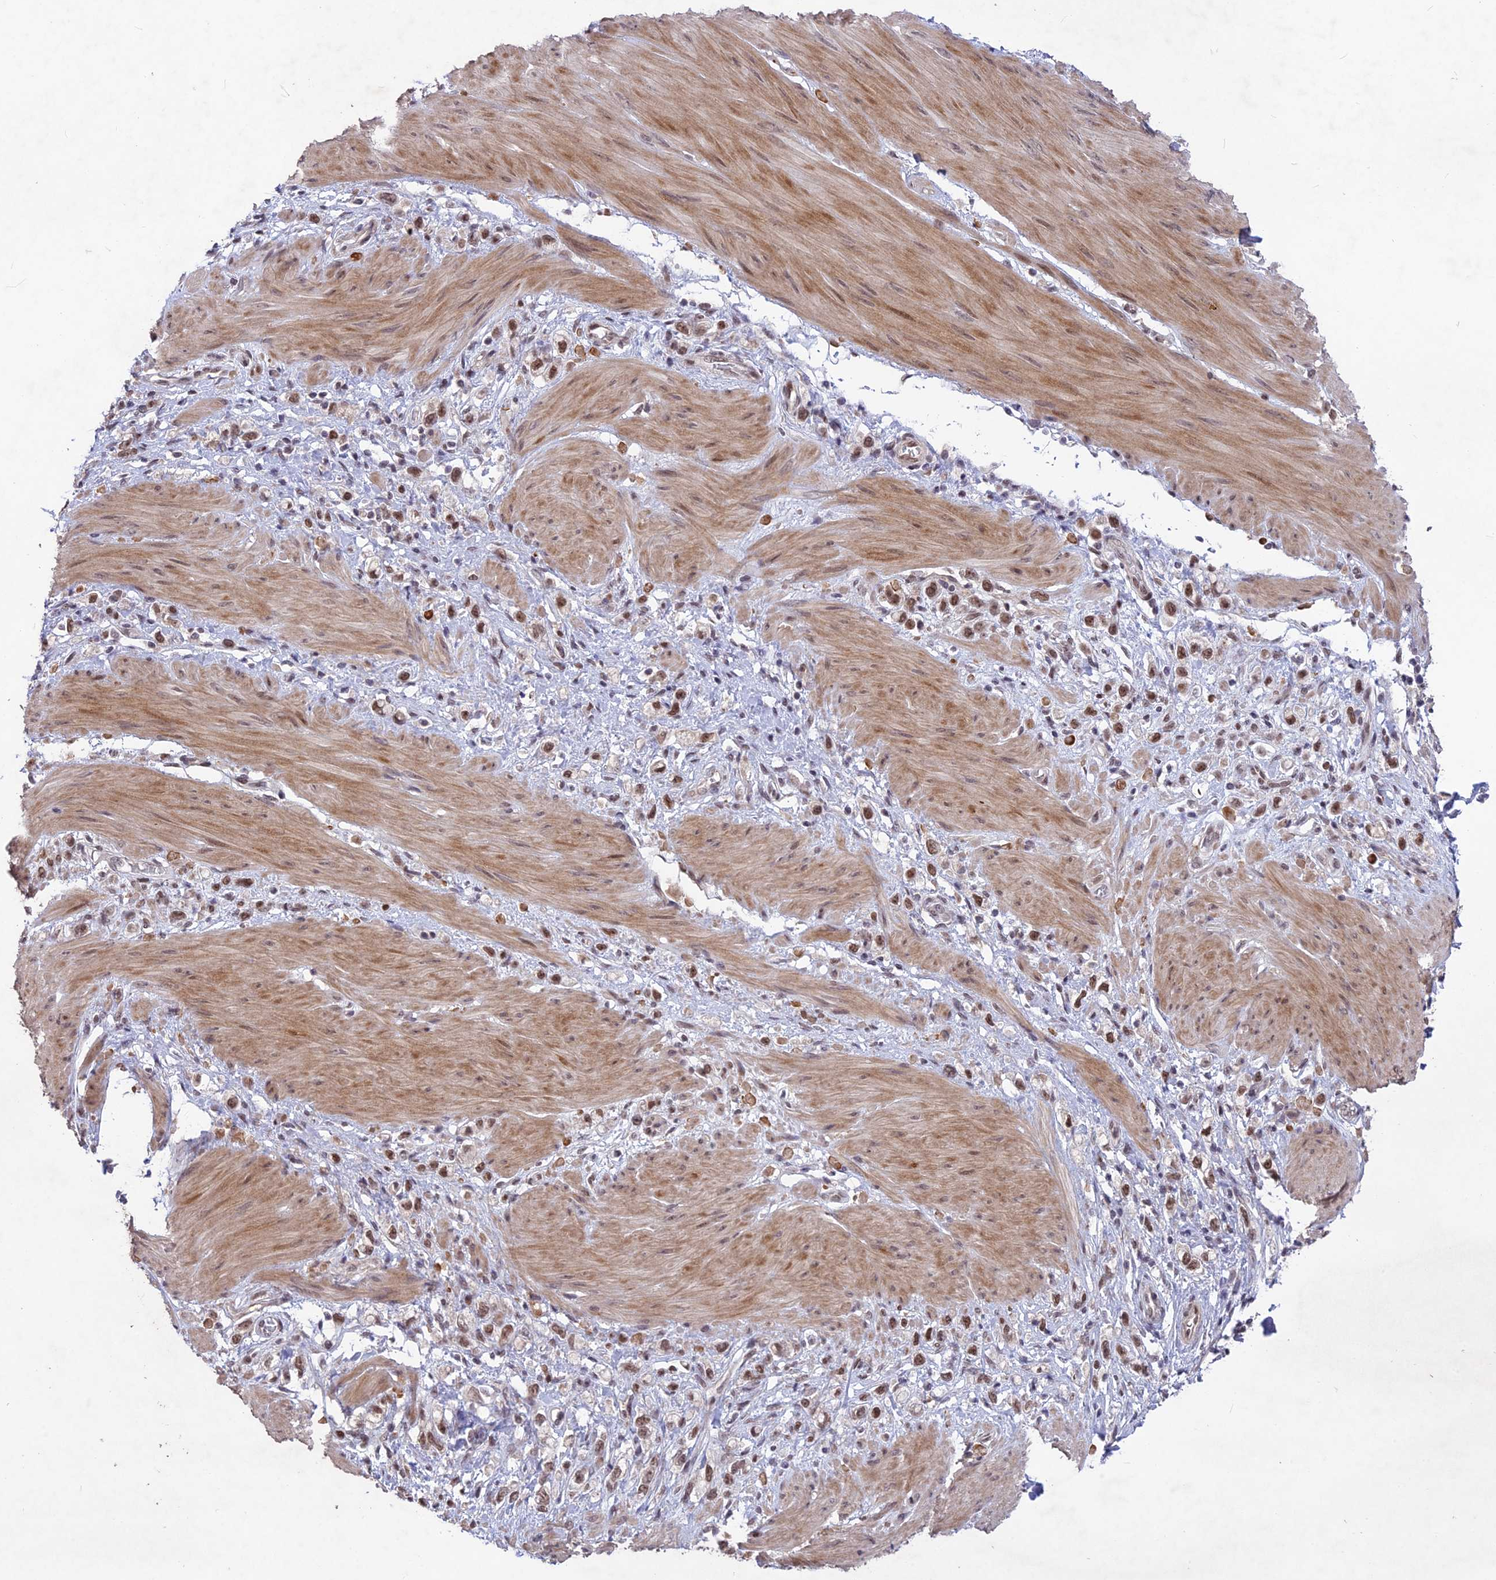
{"staining": {"intensity": "moderate", "quantity": ">75%", "location": "nuclear"}, "tissue": "stomach cancer", "cell_type": "Tumor cells", "image_type": "cancer", "snomed": [{"axis": "morphology", "description": "Adenocarcinoma, NOS"}, {"axis": "topography", "description": "Stomach"}], "caption": "Tumor cells demonstrate medium levels of moderate nuclear staining in approximately >75% of cells in human stomach cancer (adenocarcinoma).", "gene": "DIS3", "patient": {"sex": "female", "age": 65}}